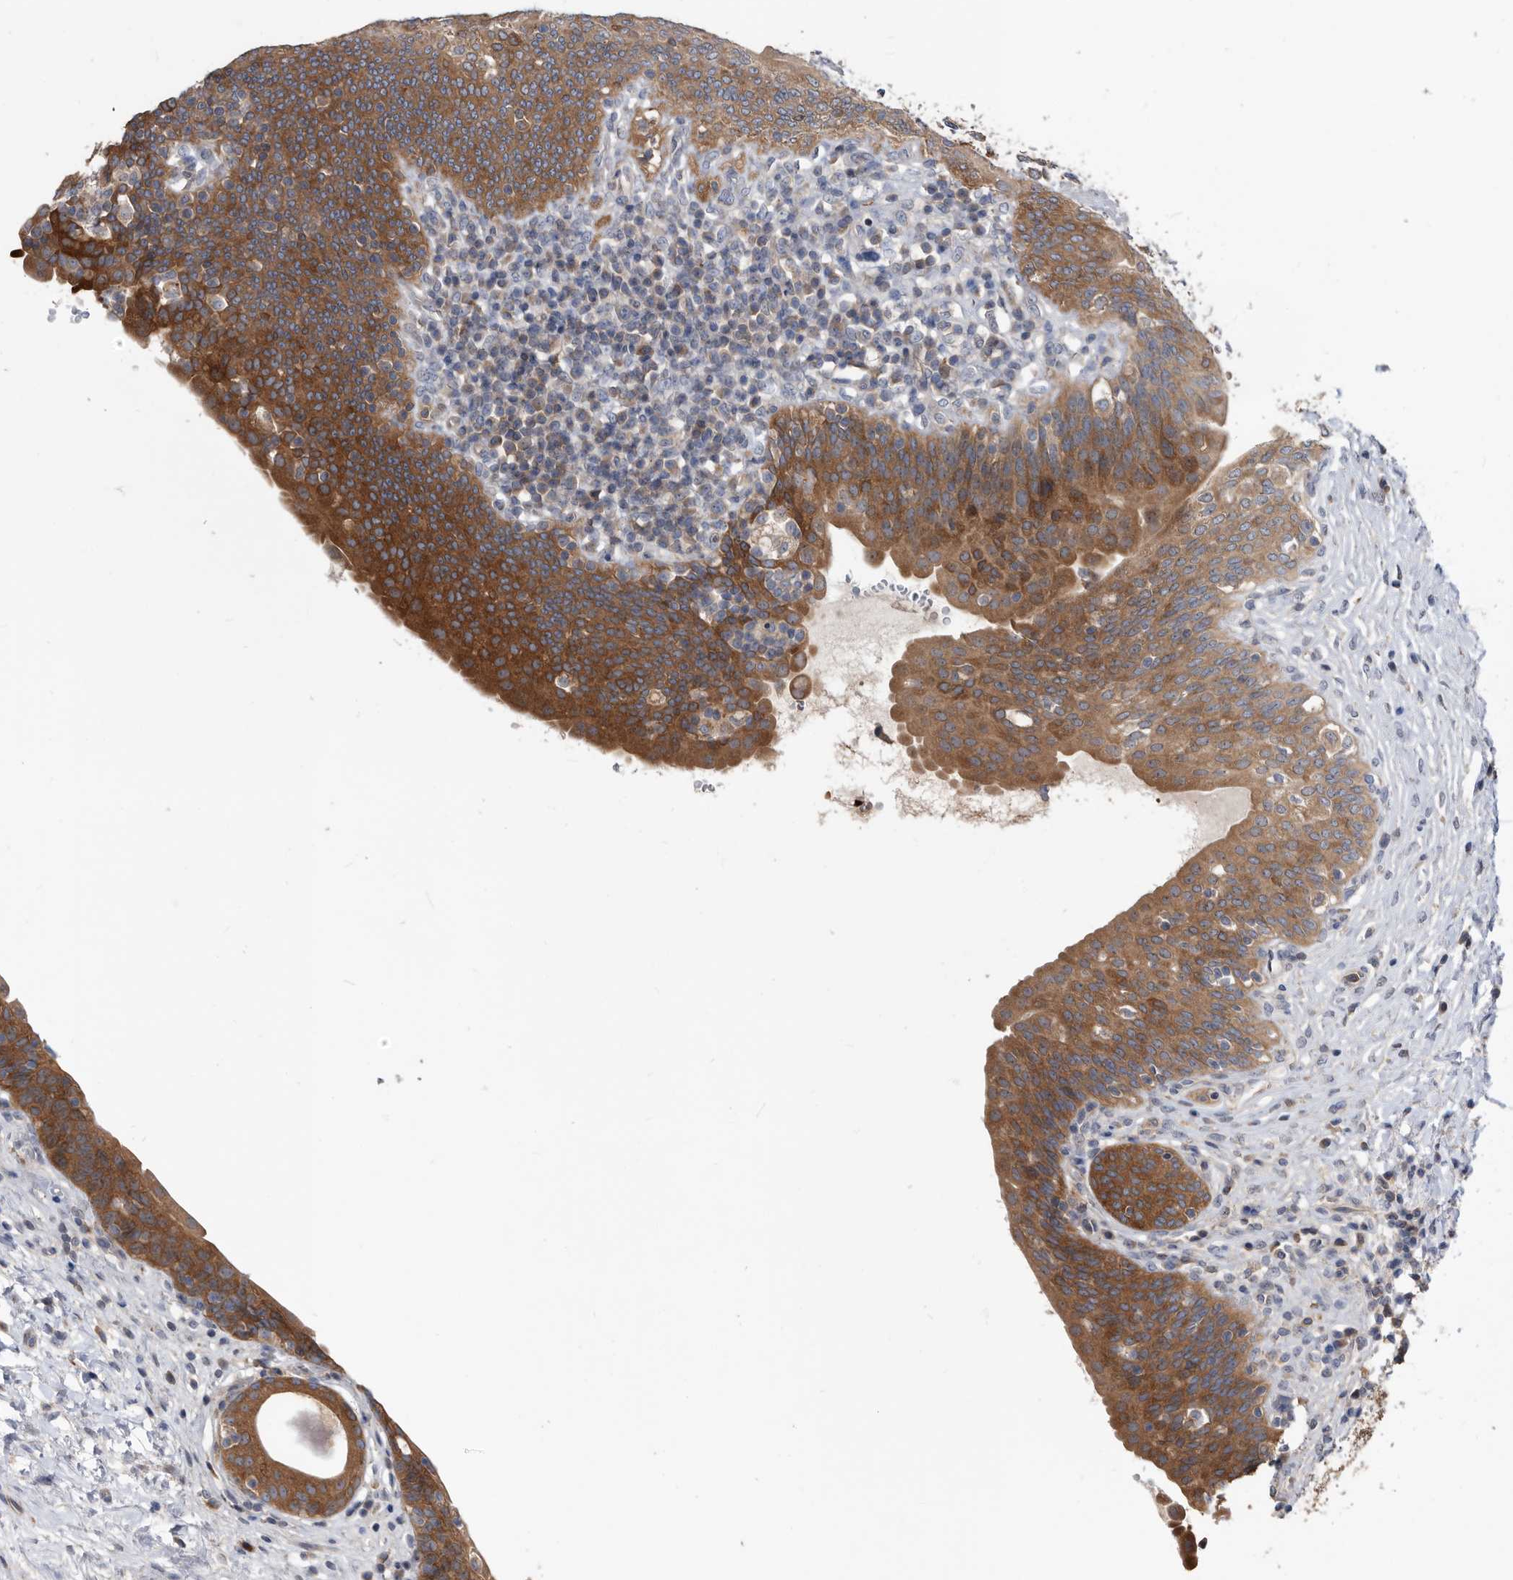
{"staining": {"intensity": "strong", "quantity": "25%-75%", "location": "cytoplasmic/membranous"}, "tissue": "urinary bladder", "cell_type": "Urothelial cells", "image_type": "normal", "snomed": [{"axis": "morphology", "description": "Normal tissue, NOS"}, {"axis": "topography", "description": "Urinary bladder"}], "caption": "This is a photomicrograph of immunohistochemistry staining of benign urinary bladder, which shows strong positivity in the cytoplasmic/membranous of urothelial cells.", "gene": "APEH", "patient": {"sex": "male", "age": 83}}